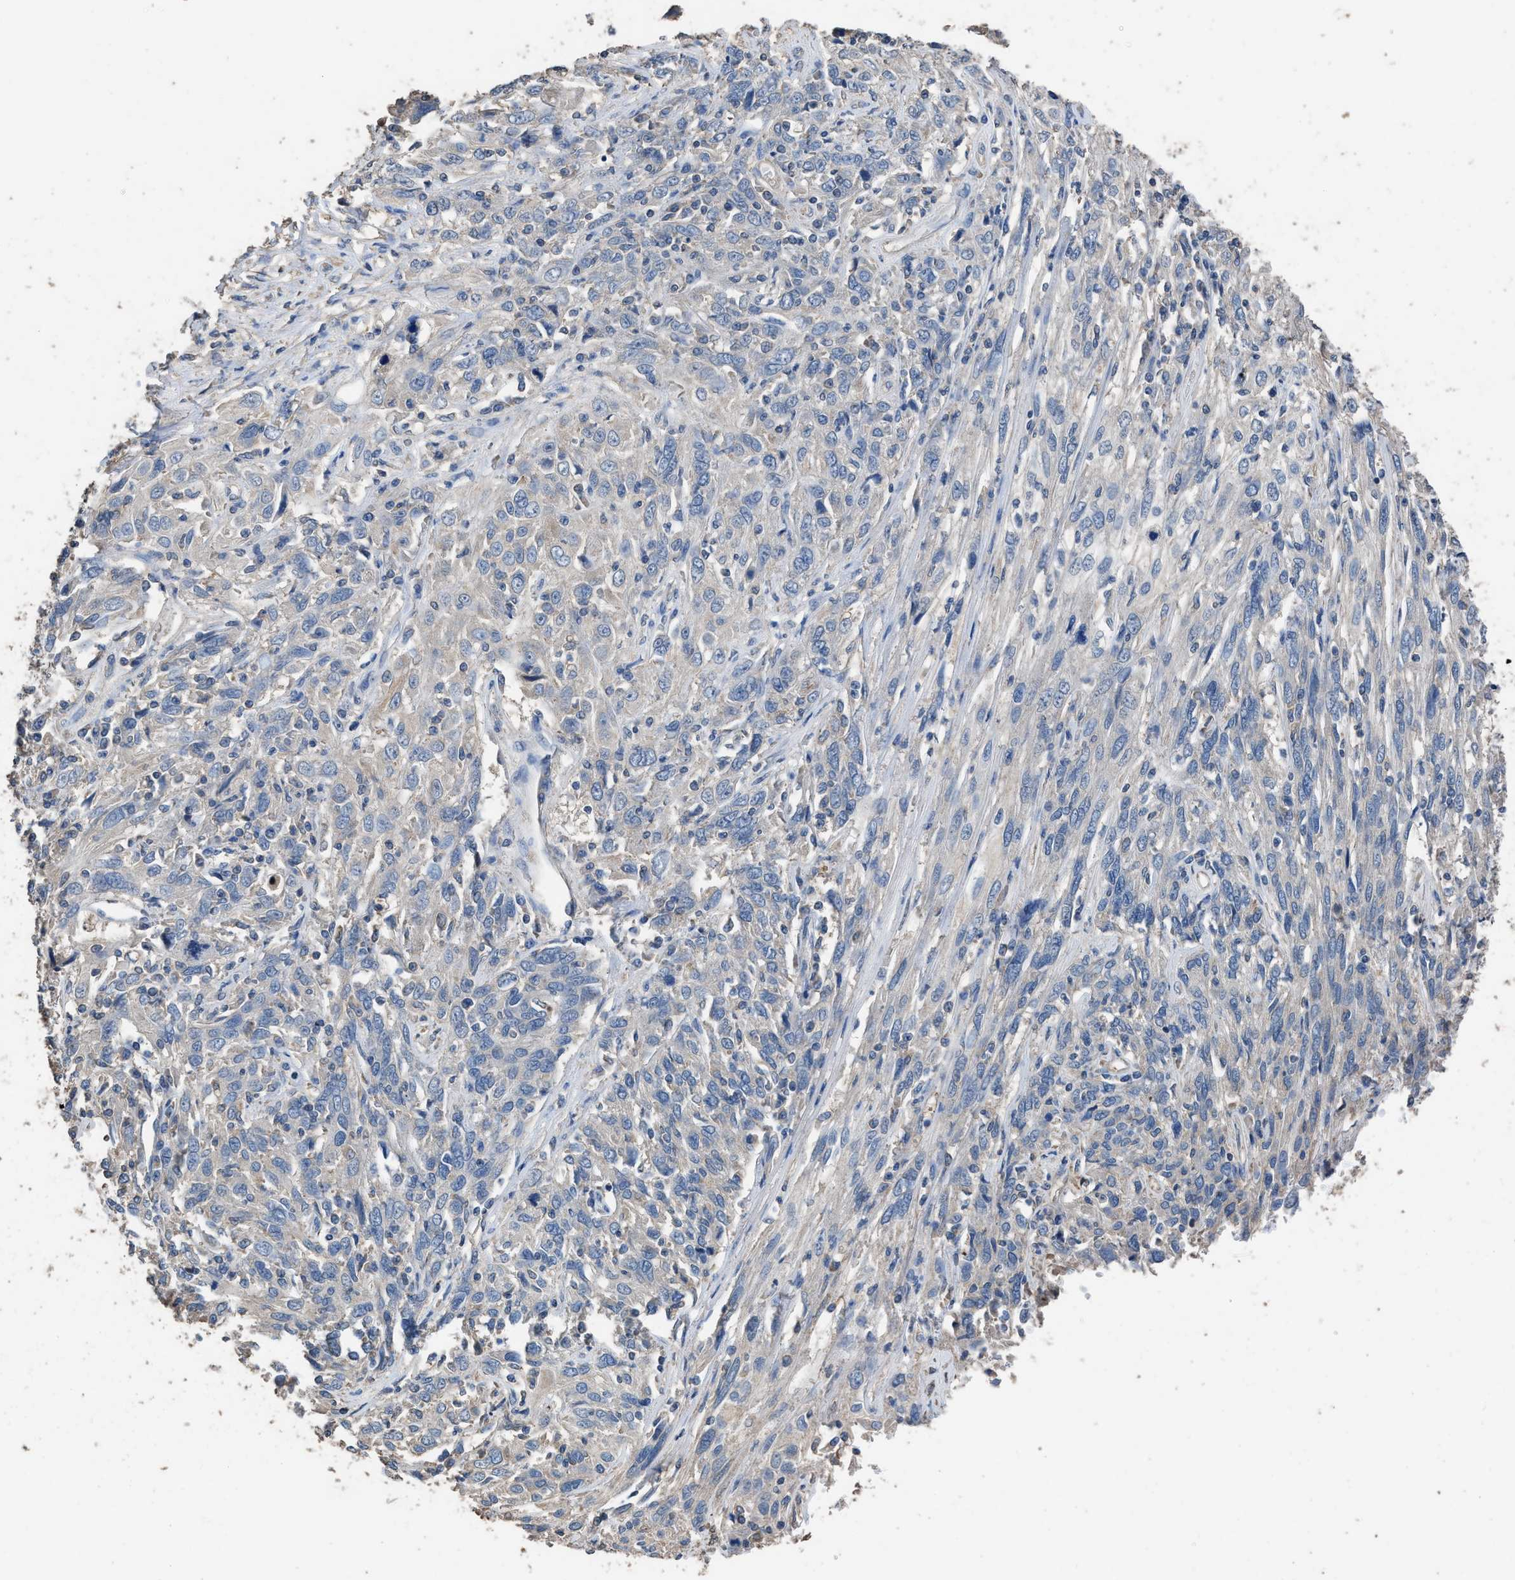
{"staining": {"intensity": "negative", "quantity": "none", "location": "none"}, "tissue": "cervical cancer", "cell_type": "Tumor cells", "image_type": "cancer", "snomed": [{"axis": "morphology", "description": "Squamous cell carcinoma, NOS"}, {"axis": "topography", "description": "Cervix"}], "caption": "This is an immunohistochemistry image of human cervical squamous cell carcinoma. There is no expression in tumor cells.", "gene": "ITSN1", "patient": {"sex": "female", "age": 46}}